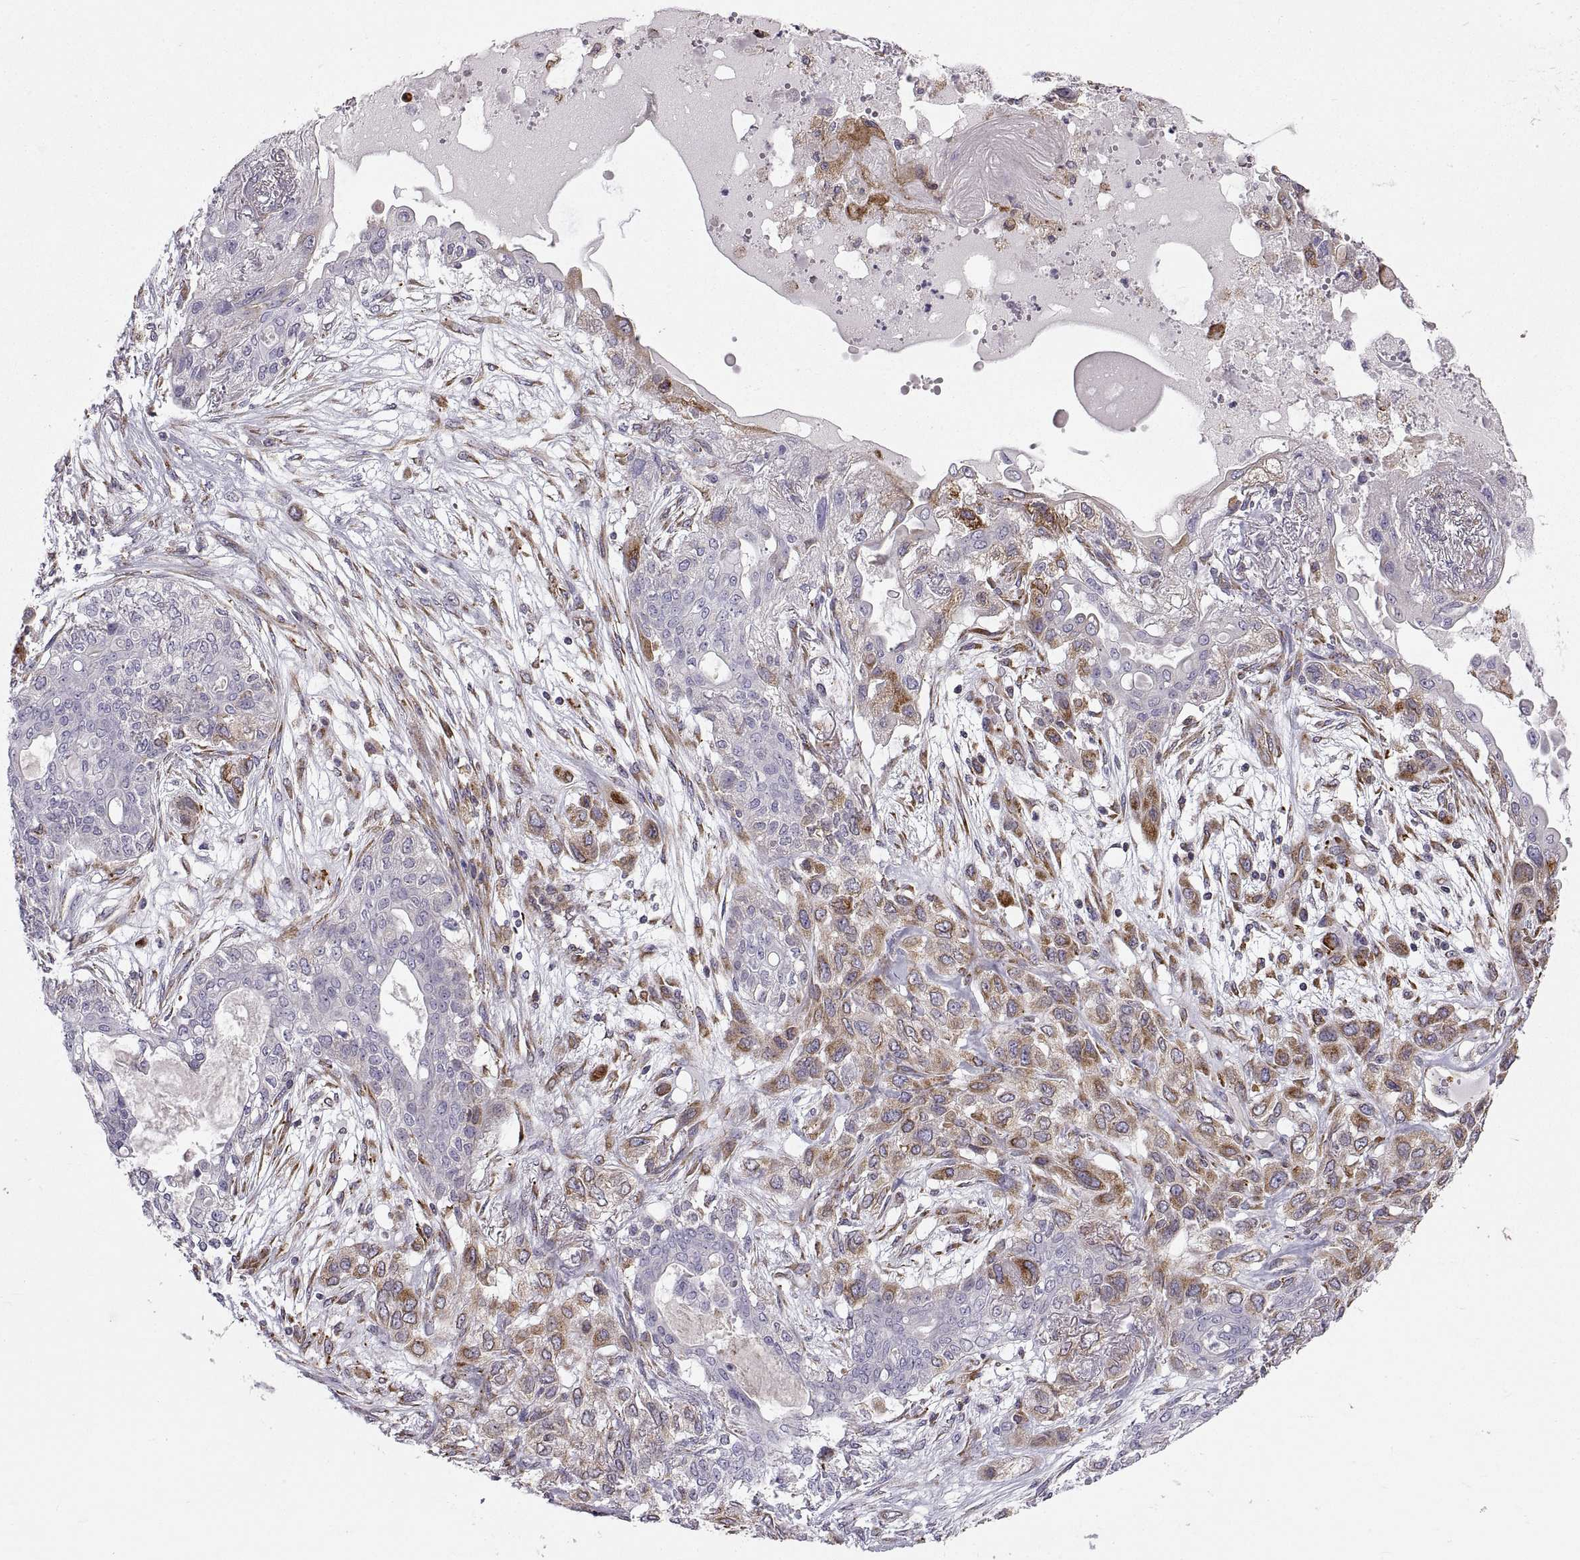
{"staining": {"intensity": "moderate", "quantity": "<25%", "location": "cytoplasmic/membranous"}, "tissue": "lung cancer", "cell_type": "Tumor cells", "image_type": "cancer", "snomed": [{"axis": "morphology", "description": "Squamous cell carcinoma, NOS"}, {"axis": "topography", "description": "Lung"}], "caption": "Moderate cytoplasmic/membranous protein staining is identified in approximately <25% of tumor cells in squamous cell carcinoma (lung). The protein of interest is shown in brown color, while the nuclei are stained blue.", "gene": "PLEKHB2", "patient": {"sex": "female", "age": 70}}